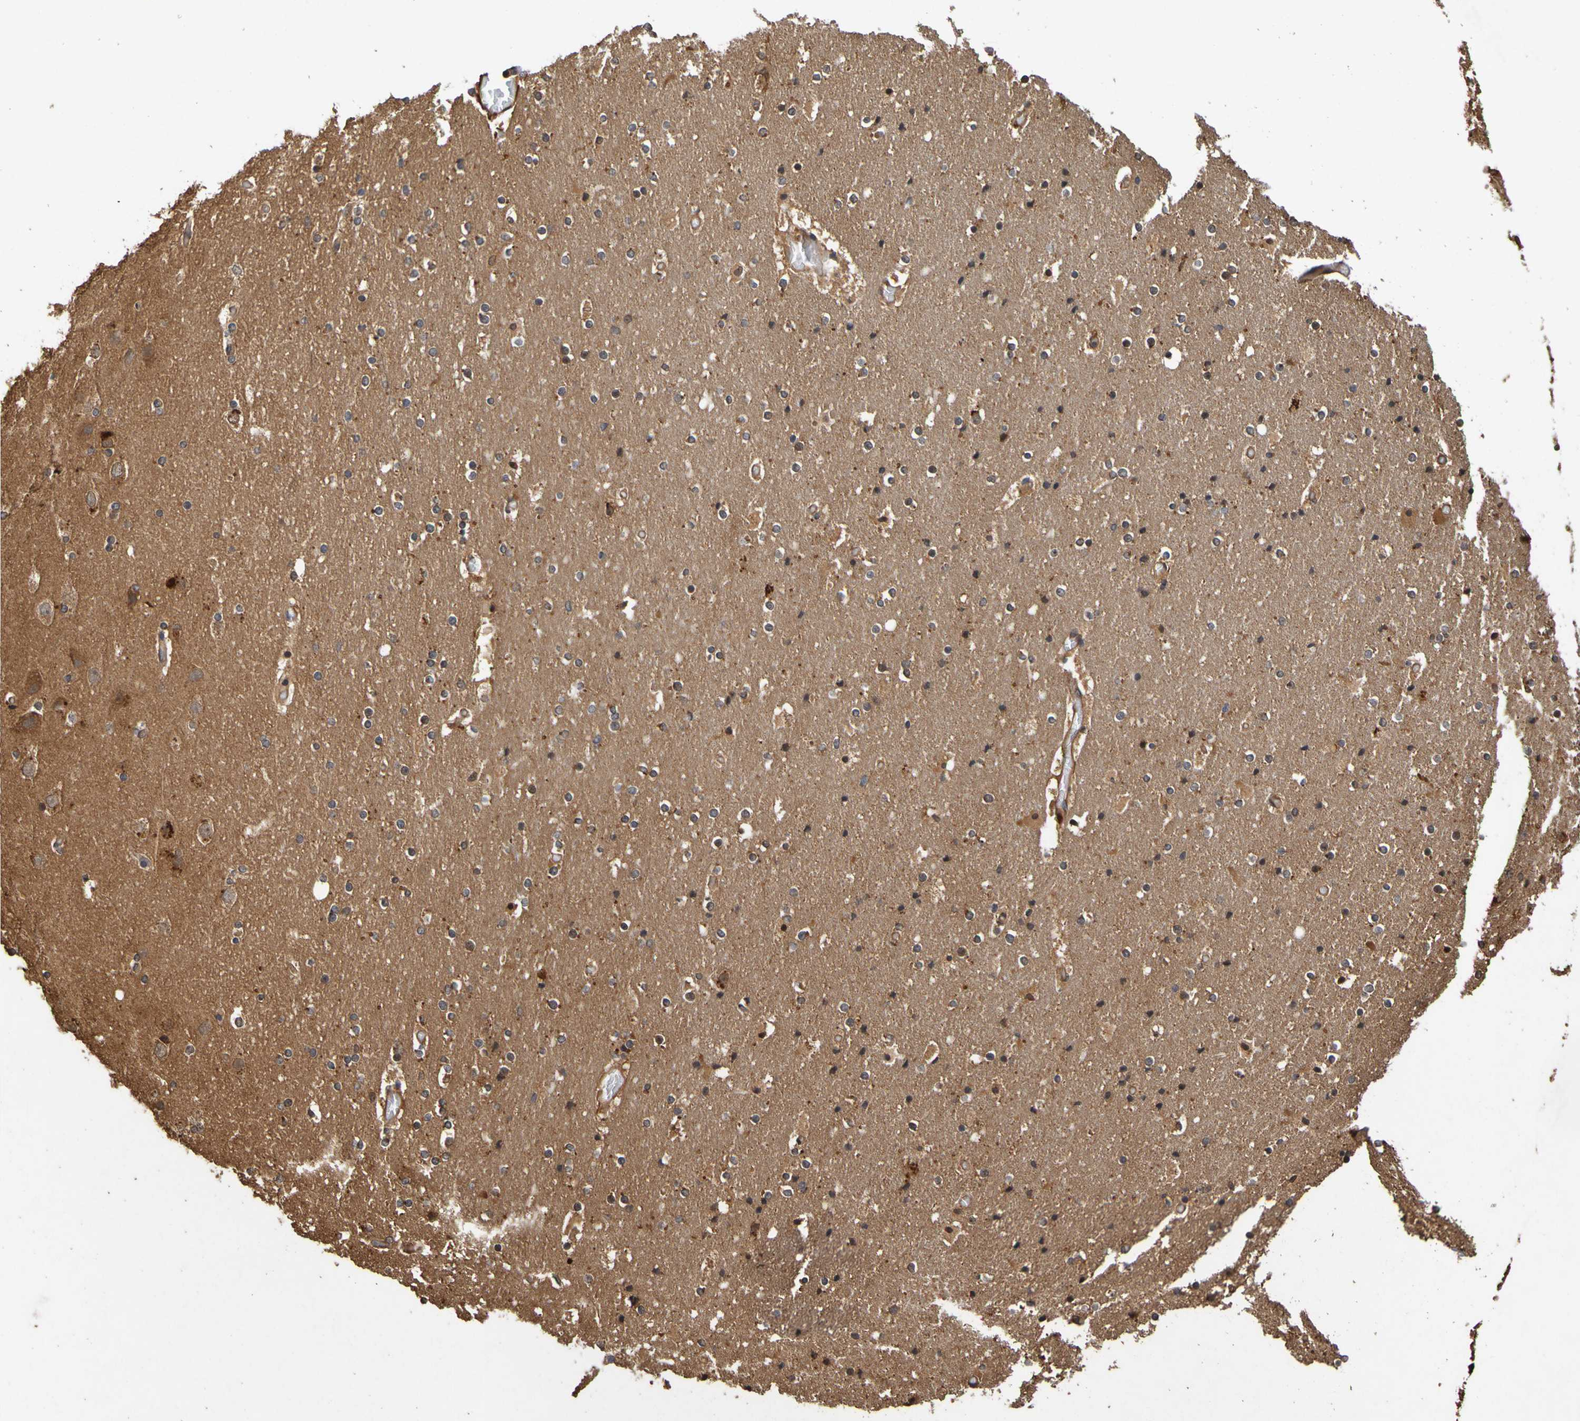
{"staining": {"intensity": "moderate", "quantity": ">75%", "location": "cytoplasmic/membranous"}, "tissue": "cerebral cortex", "cell_type": "Endothelial cells", "image_type": "normal", "snomed": [{"axis": "morphology", "description": "Normal tissue, NOS"}, {"axis": "topography", "description": "Cerebral cortex"}], "caption": "About >75% of endothelial cells in unremarkable cerebral cortex reveal moderate cytoplasmic/membranous protein staining as visualized by brown immunohistochemical staining.", "gene": "OCRL", "patient": {"sex": "male", "age": 57}}